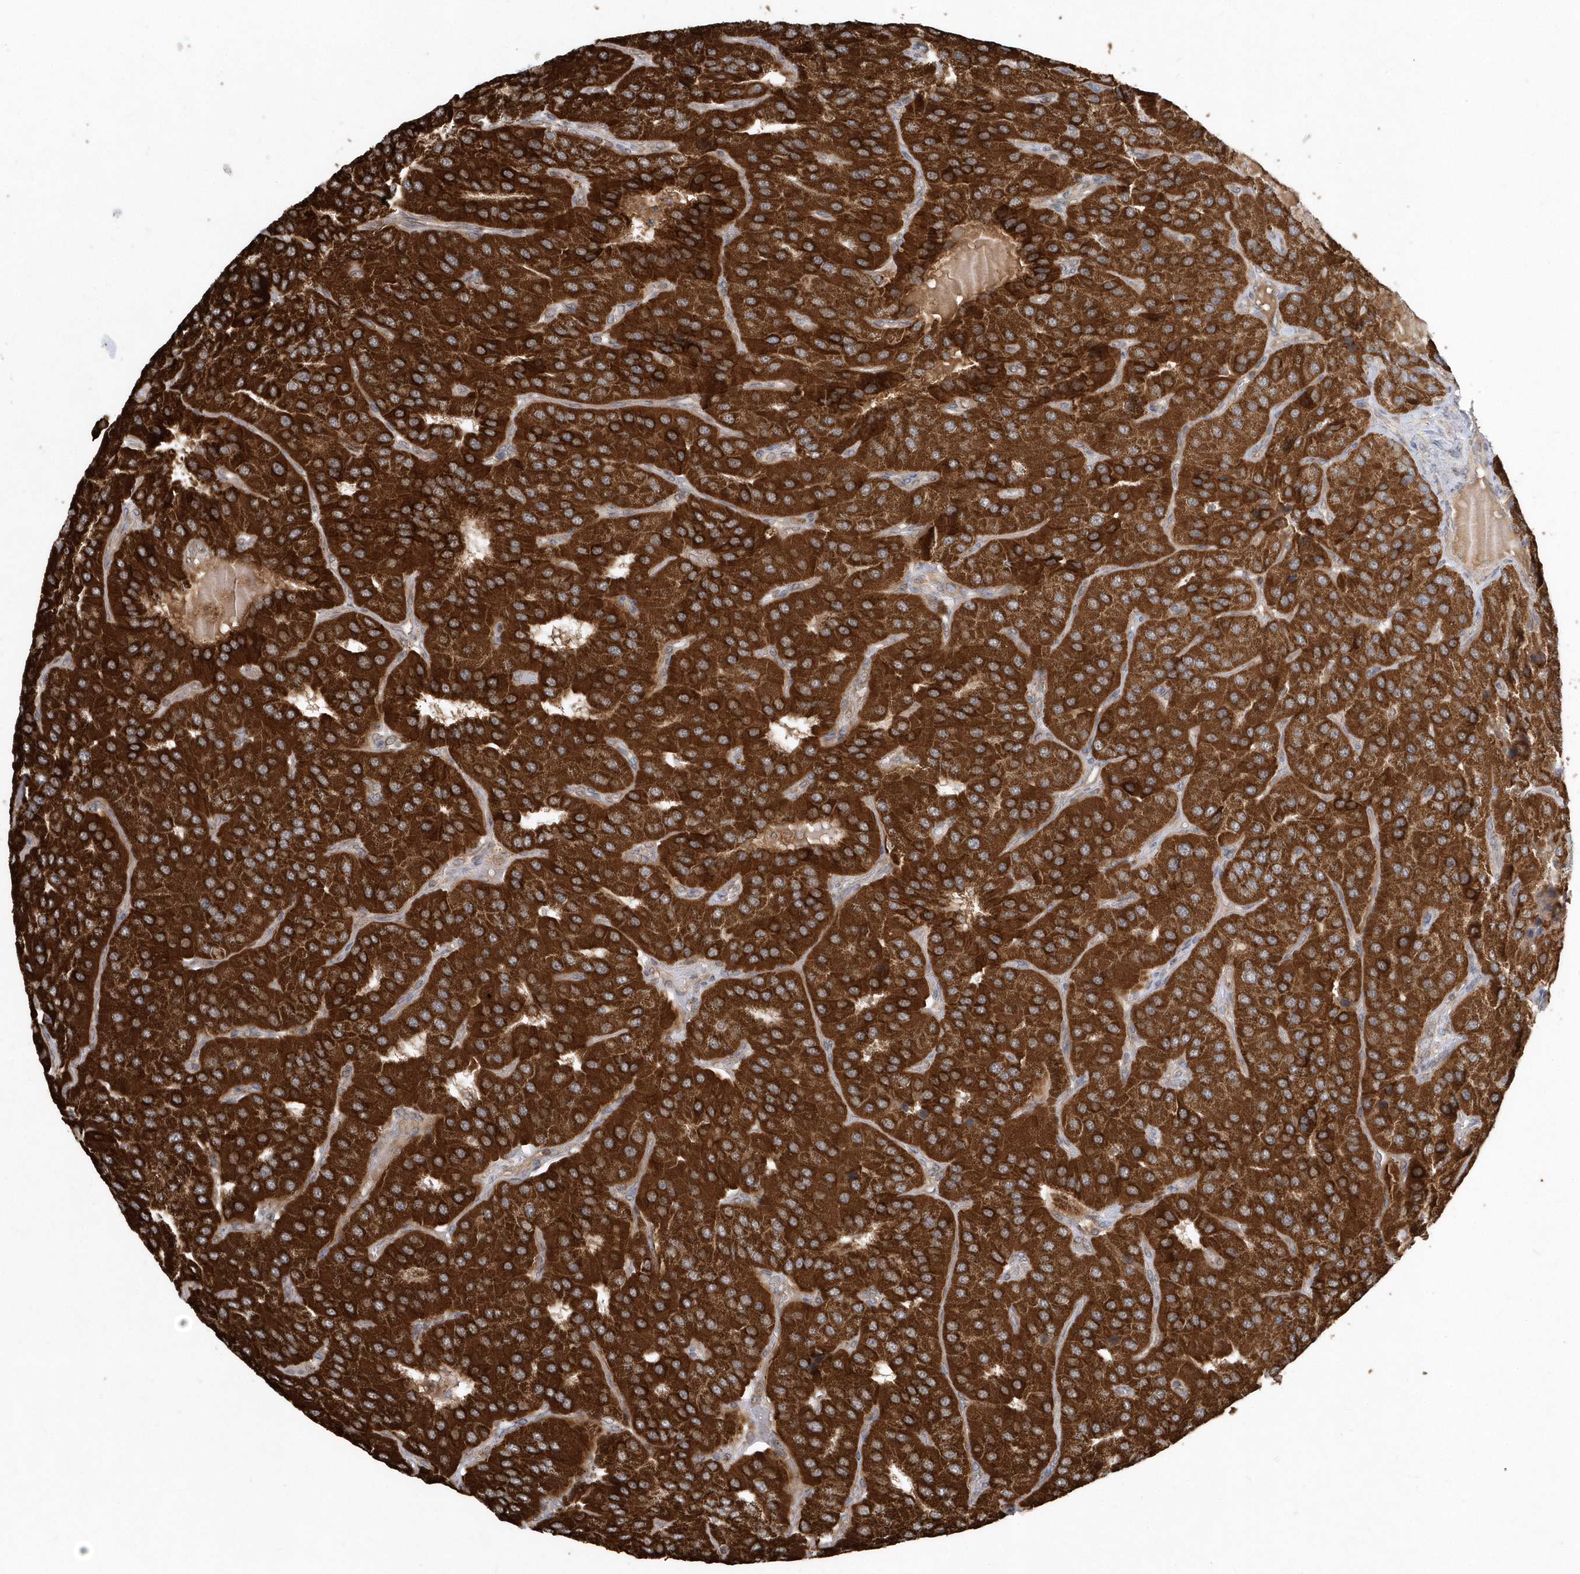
{"staining": {"intensity": "strong", "quantity": ">75%", "location": "cytoplasmic/membranous"}, "tissue": "parathyroid gland", "cell_type": "Glandular cells", "image_type": "normal", "snomed": [{"axis": "morphology", "description": "Normal tissue, NOS"}, {"axis": "morphology", "description": "Adenoma, NOS"}, {"axis": "topography", "description": "Parathyroid gland"}], "caption": "Immunohistochemistry (IHC) of unremarkable parathyroid gland displays high levels of strong cytoplasmic/membranous positivity in about >75% of glandular cells.", "gene": "PPP1R7", "patient": {"sex": "female", "age": 86}}